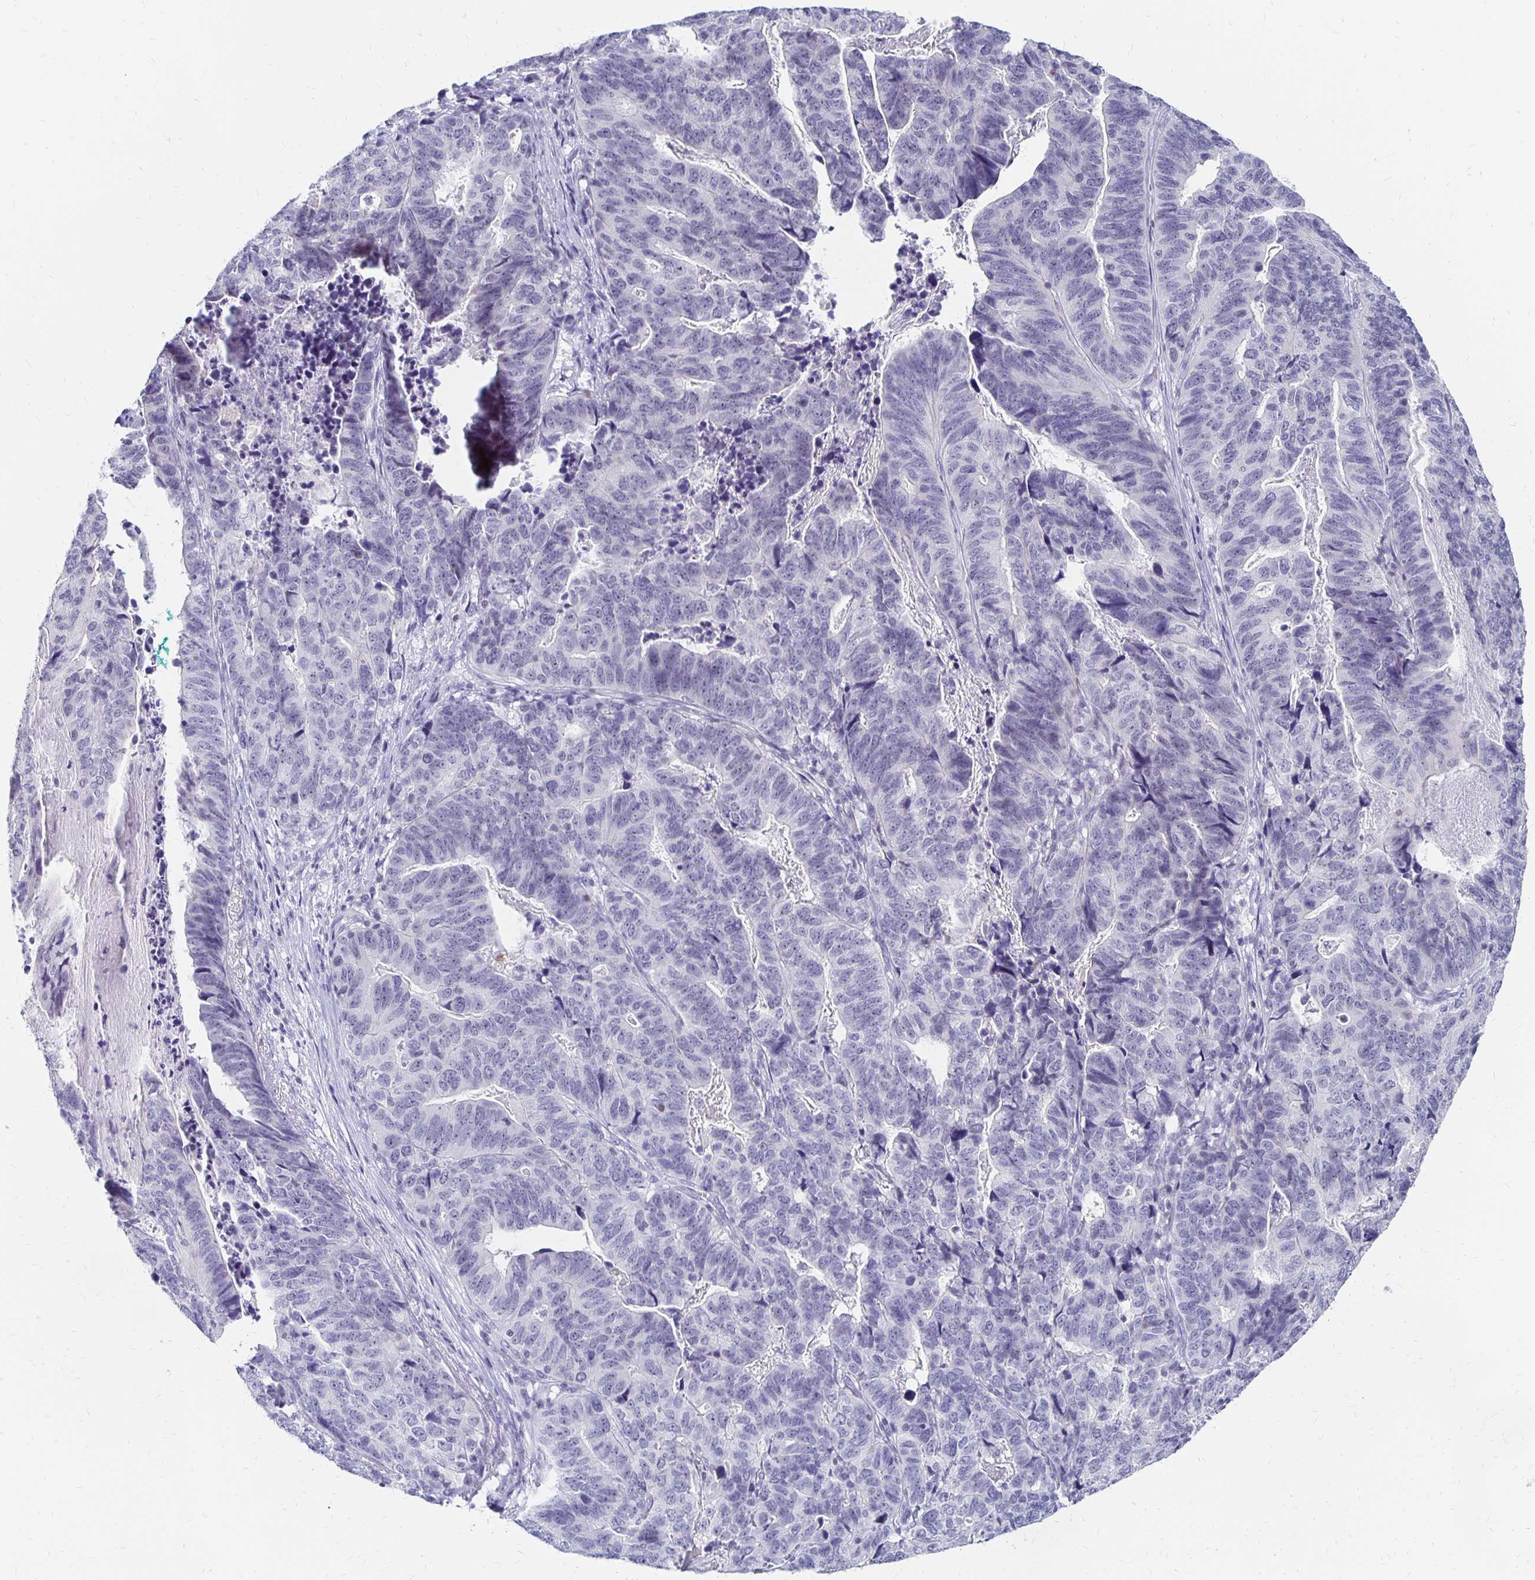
{"staining": {"intensity": "negative", "quantity": "none", "location": "none"}, "tissue": "stomach cancer", "cell_type": "Tumor cells", "image_type": "cancer", "snomed": [{"axis": "morphology", "description": "Adenocarcinoma, NOS"}, {"axis": "topography", "description": "Stomach, upper"}], "caption": "An immunohistochemistry histopathology image of stomach cancer is shown. There is no staining in tumor cells of stomach cancer.", "gene": "SYT2", "patient": {"sex": "female", "age": 67}}